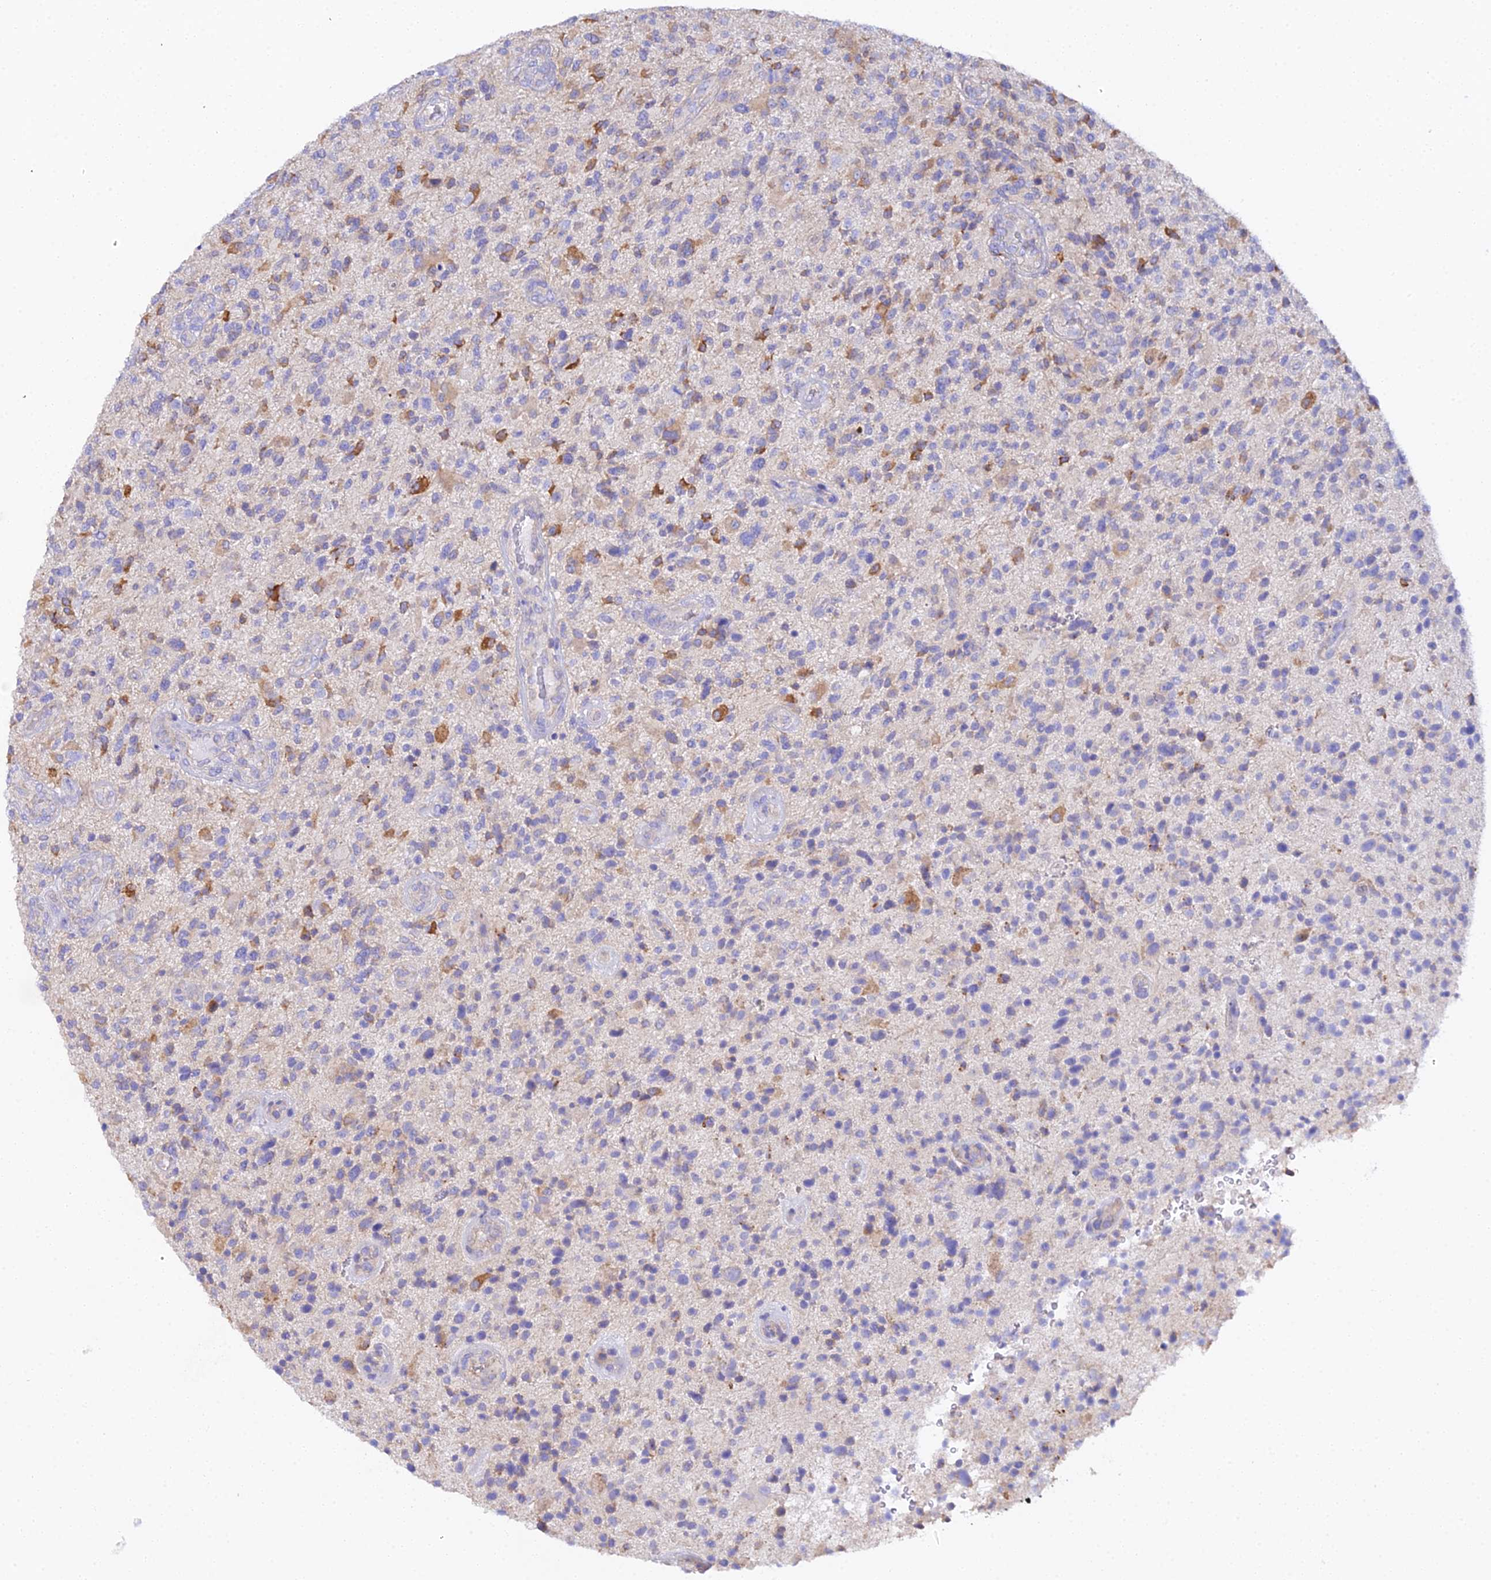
{"staining": {"intensity": "moderate", "quantity": "<25%", "location": "cytoplasmic/membranous"}, "tissue": "glioma", "cell_type": "Tumor cells", "image_type": "cancer", "snomed": [{"axis": "morphology", "description": "Glioma, malignant, High grade"}, {"axis": "topography", "description": "Brain"}], "caption": "Glioma was stained to show a protein in brown. There is low levels of moderate cytoplasmic/membranous expression in approximately <25% of tumor cells. (DAB IHC with brightfield microscopy, high magnification).", "gene": "CFAP45", "patient": {"sex": "male", "age": 47}}